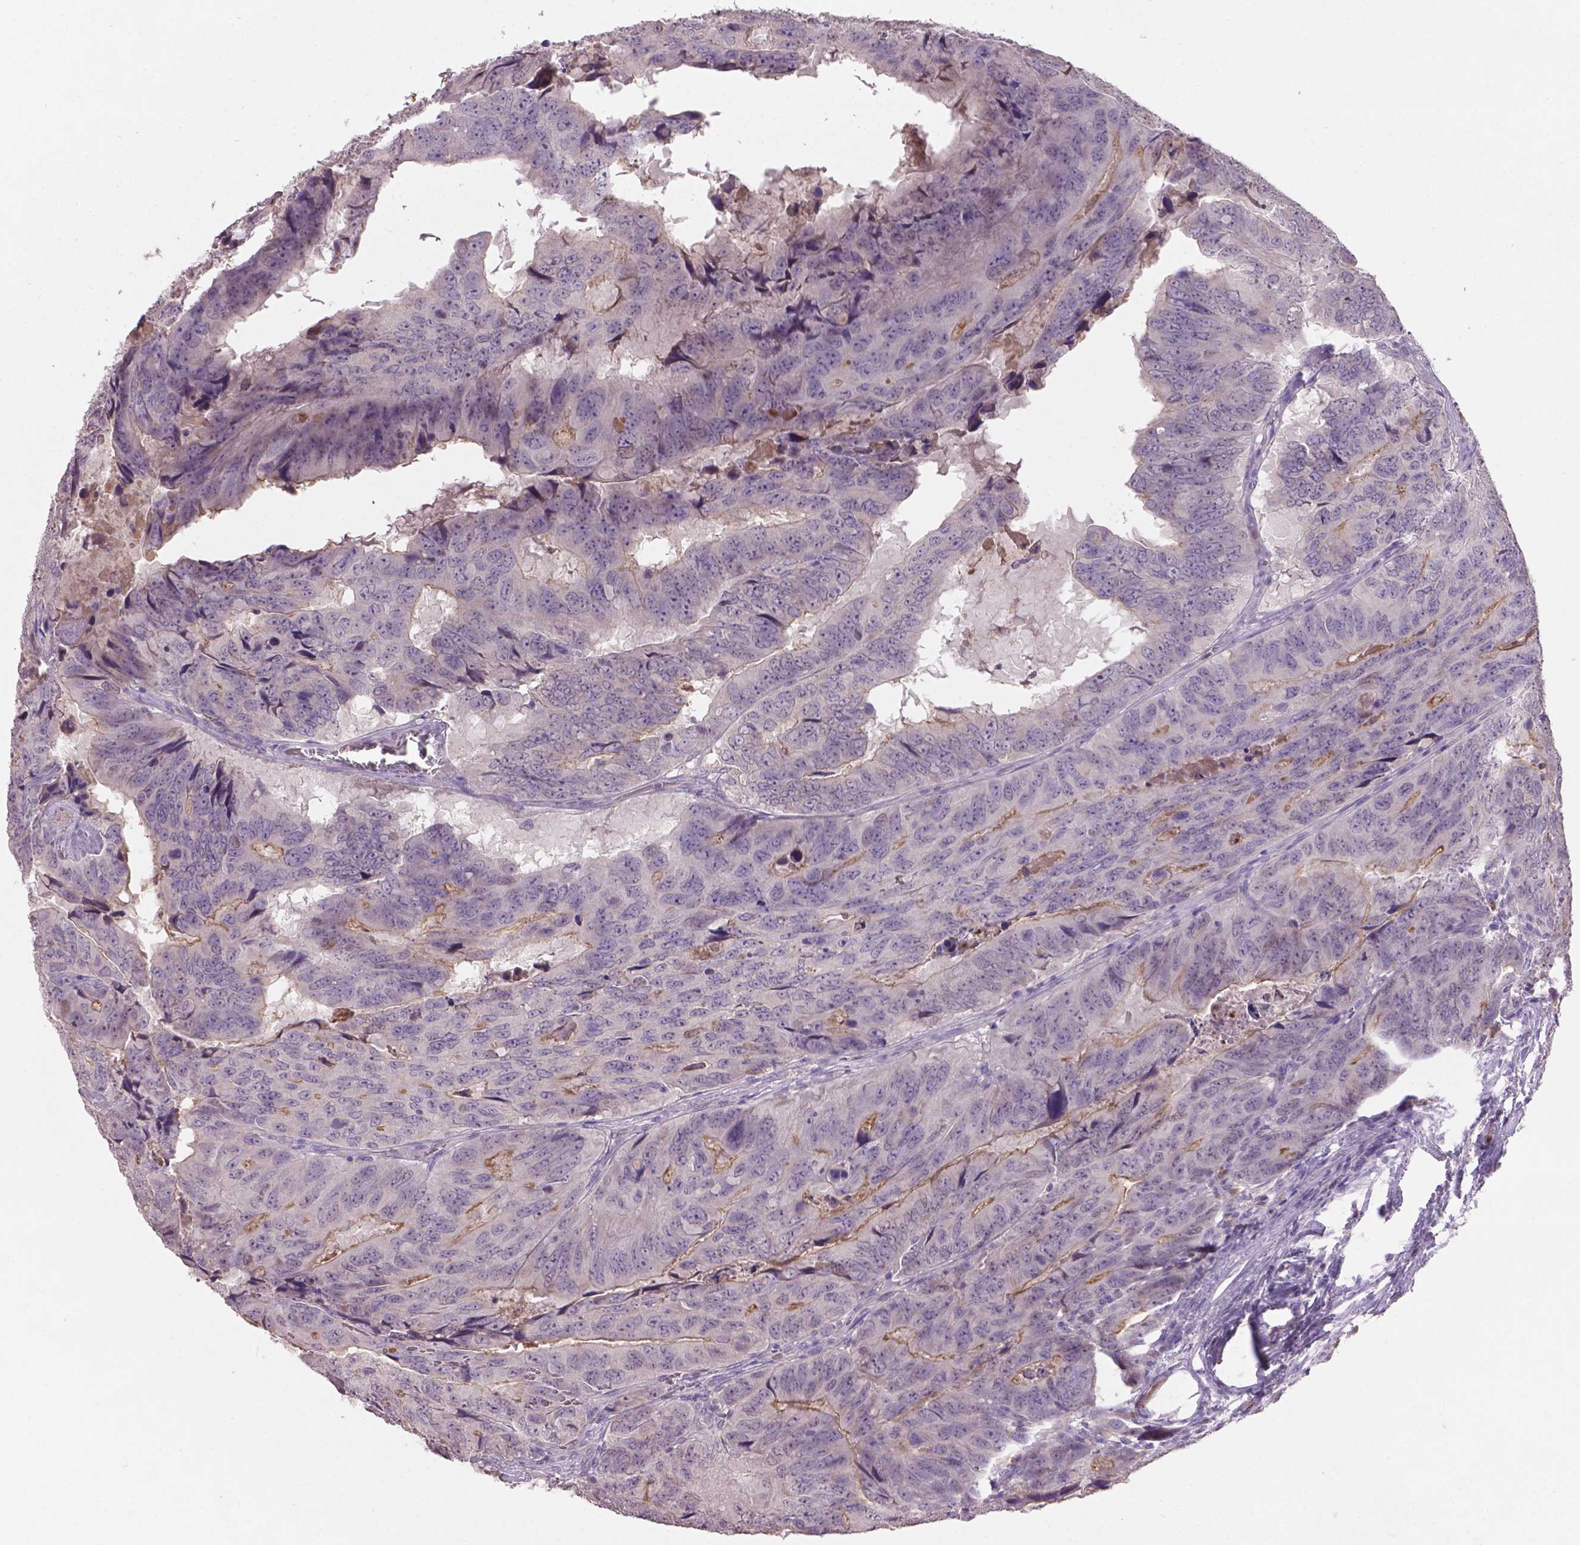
{"staining": {"intensity": "moderate", "quantity": "<25%", "location": "cytoplasmic/membranous"}, "tissue": "colorectal cancer", "cell_type": "Tumor cells", "image_type": "cancer", "snomed": [{"axis": "morphology", "description": "Adenocarcinoma, NOS"}, {"axis": "topography", "description": "Colon"}], "caption": "There is low levels of moderate cytoplasmic/membranous staining in tumor cells of colorectal cancer (adenocarcinoma), as demonstrated by immunohistochemical staining (brown color).", "gene": "SOX17", "patient": {"sex": "male", "age": 79}}